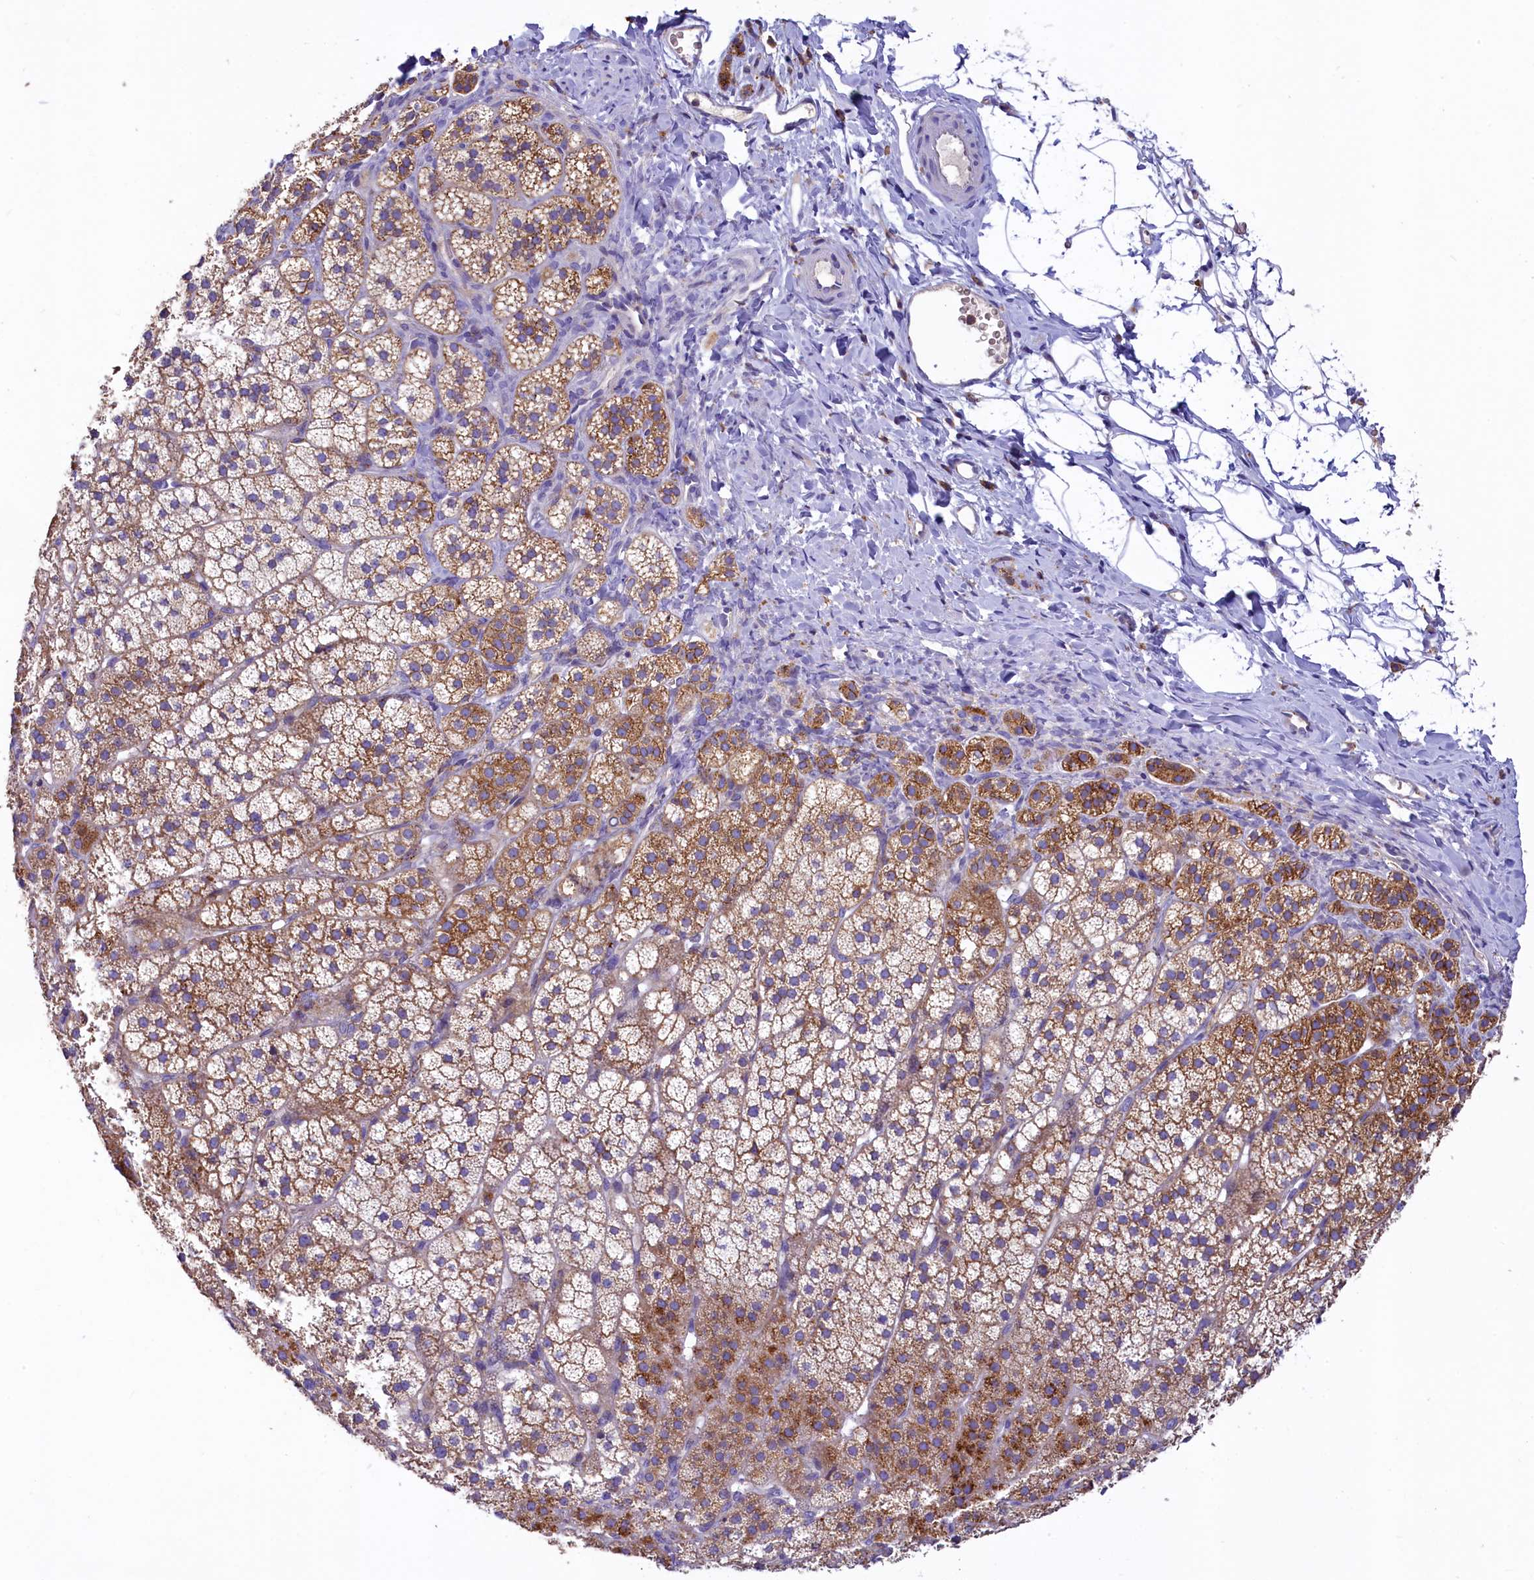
{"staining": {"intensity": "strong", "quantity": "25%-75%", "location": "cytoplasmic/membranous"}, "tissue": "adrenal gland", "cell_type": "Glandular cells", "image_type": "normal", "snomed": [{"axis": "morphology", "description": "Normal tissue, NOS"}, {"axis": "topography", "description": "Adrenal gland"}], "caption": "DAB (3,3'-diaminobenzidine) immunohistochemical staining of normal adrenal gland reveals strong cytoplasmic/membranous protein staining in approximately 25%-75% of glandular cells.", "gene": "HPS6", "patient": {"sex": "female", "age": 44}}